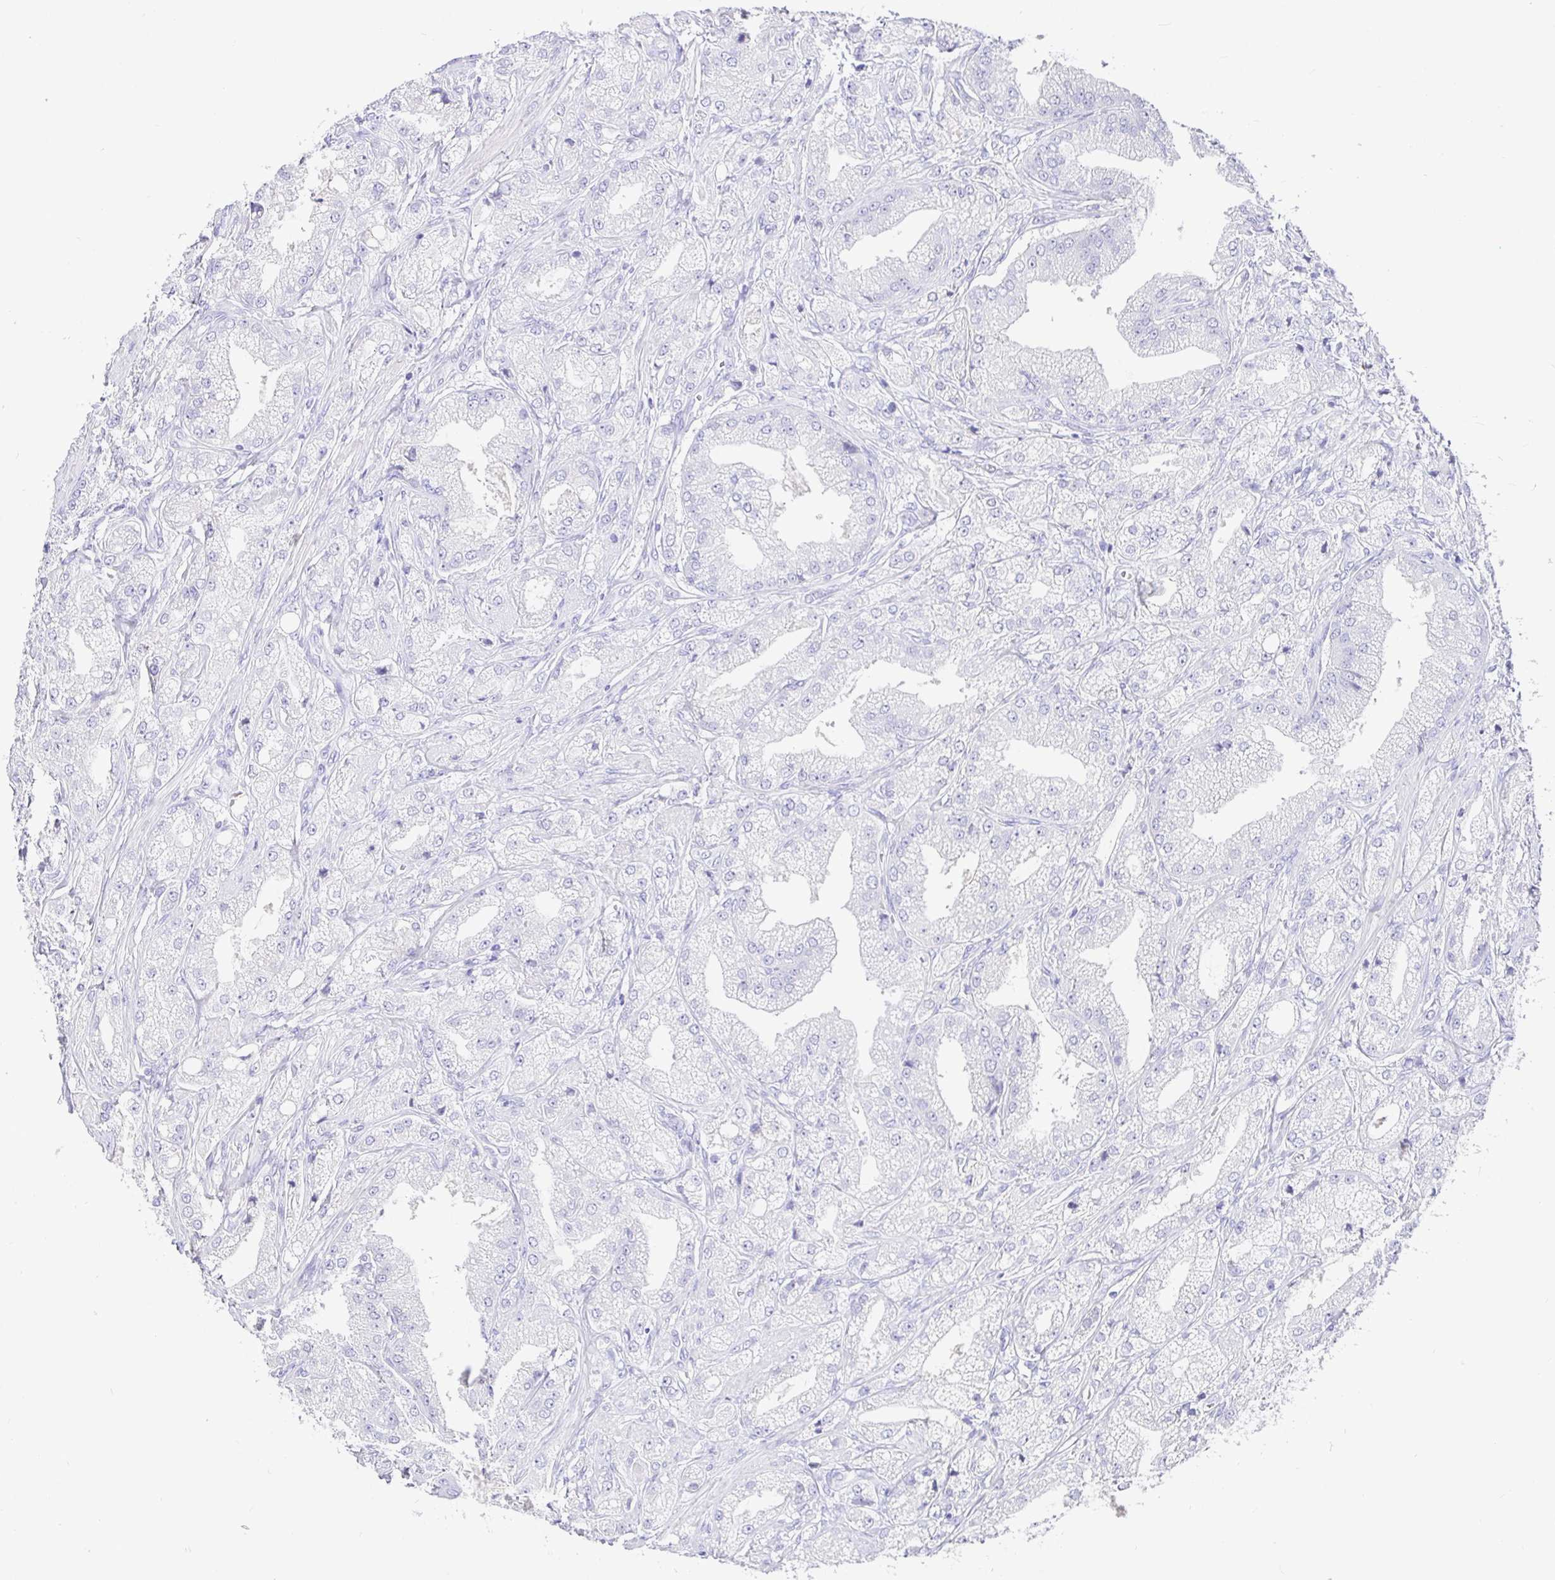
{"staining": {"intensity": "negative", "quantity": "none", "location": "none"}, "tissue": "prostate cancer", "cell_type": "Tumor cells", "image_type": "cancer", "snomed": [{"axis": "morphology", "description": "Adenocarcinoma, High grade"}, {"axis": "topography", "description": "Prostate"}], "caption": "This is a photomicrograph of immunohistochemistry (IHC) staining of prostate high-grade adenocarcinoma, which shows no expression in tumor cells.", "gene": "TPTE", "patient": {"sex": "male", "age": 61}}